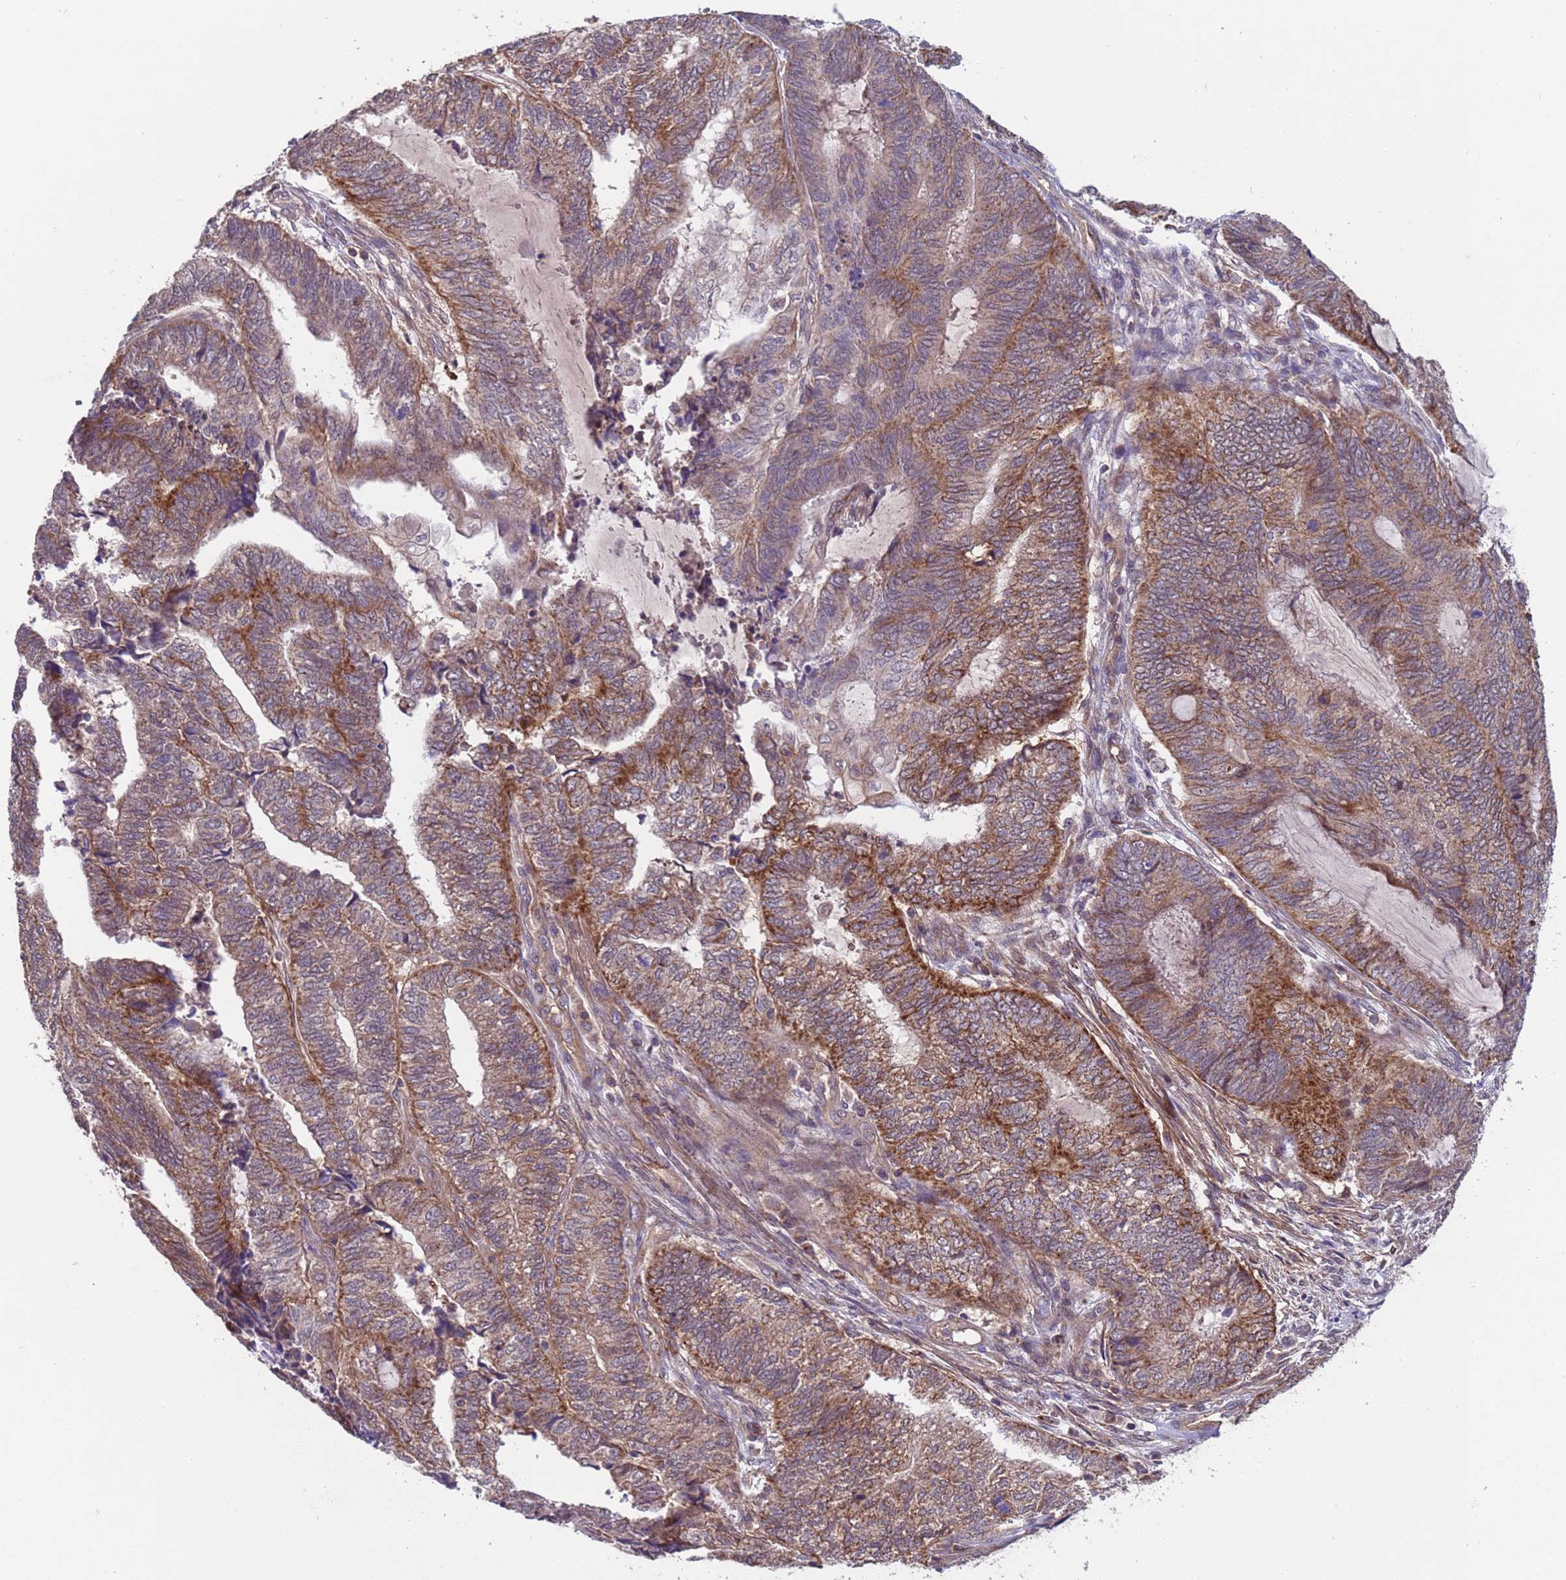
{"staining": {"intensity": "moderate", "quantity": ">75%", "location": "cytoplasmic/membranous"}, "tissue": "endometrial cancer", "cell_type": "Tumor cells", "image_type": "cancer", "snomed": [{"axis": "morphology", "description": "Adenocarcinoma, NOS"}, {"axis": "topography", "description": "Uterus"}, {"axis": "topography", "description": "Endometrium"}], "caption": "Immunohistochemistry (IHC) of human endometrial adenocarcinoma demonstrates medium levels of moderate cytoplasmic/membranous staining in approximately >75% of tumor cells.", "gene": "ACAD8", "patient": {"sex": "female", "age": 70}}